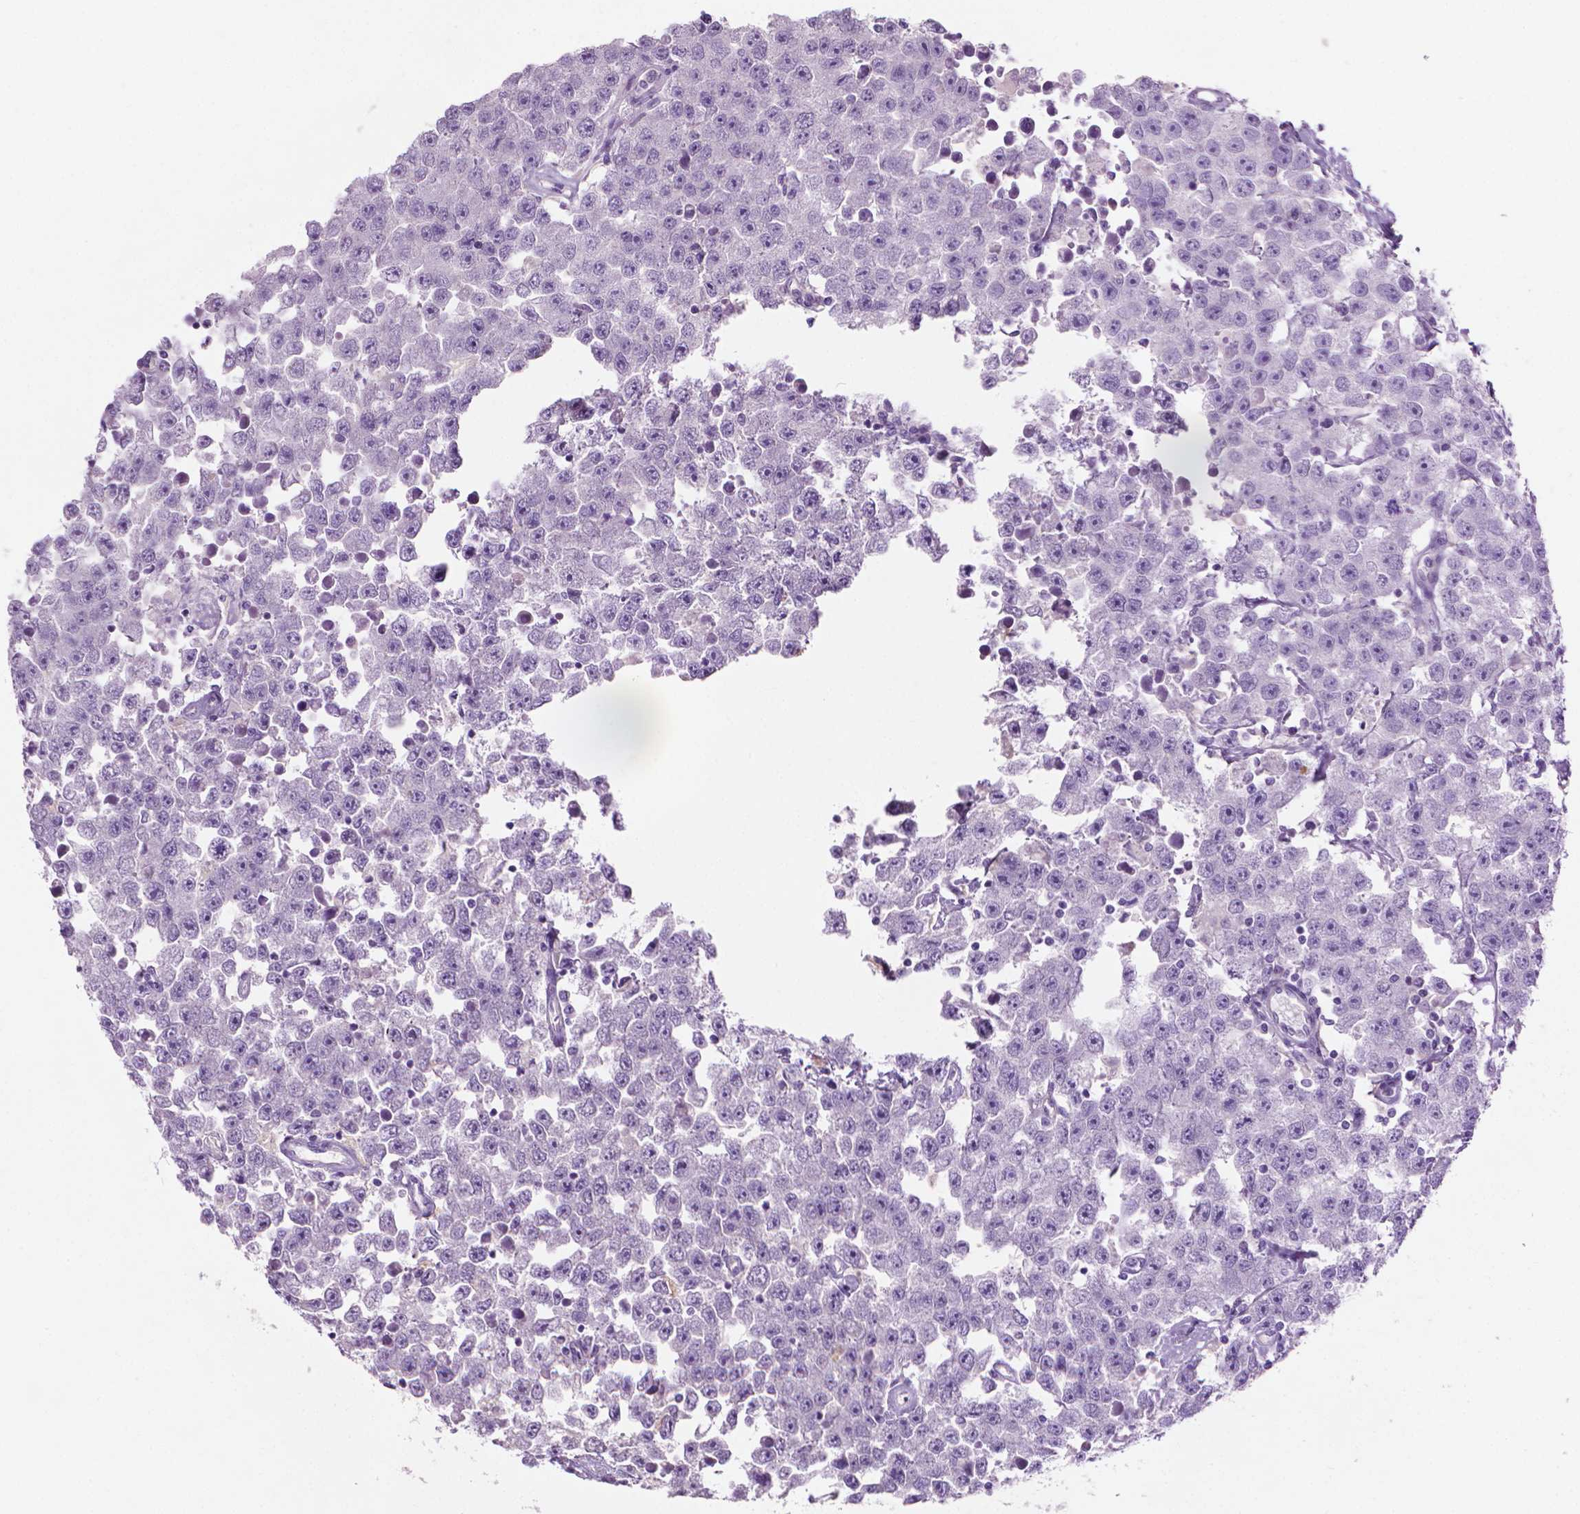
{"staining": {"intensity": "negative", "quantity": "none", "location": "none"}, "tissue": "testis cancer", "cell_type": "Tumor cells", "image_type": "cancer", "snomed": [{"axis": "morphology", "description": "Seminoma, NOS"}, {"axis": "topography", "description": "Testis"}], "caption": "Tumor cells are negative for brown protein staining in testis cancer (seminoma).", "gene": "KRT73", "patient": {"sex": "male", "age": 52}}